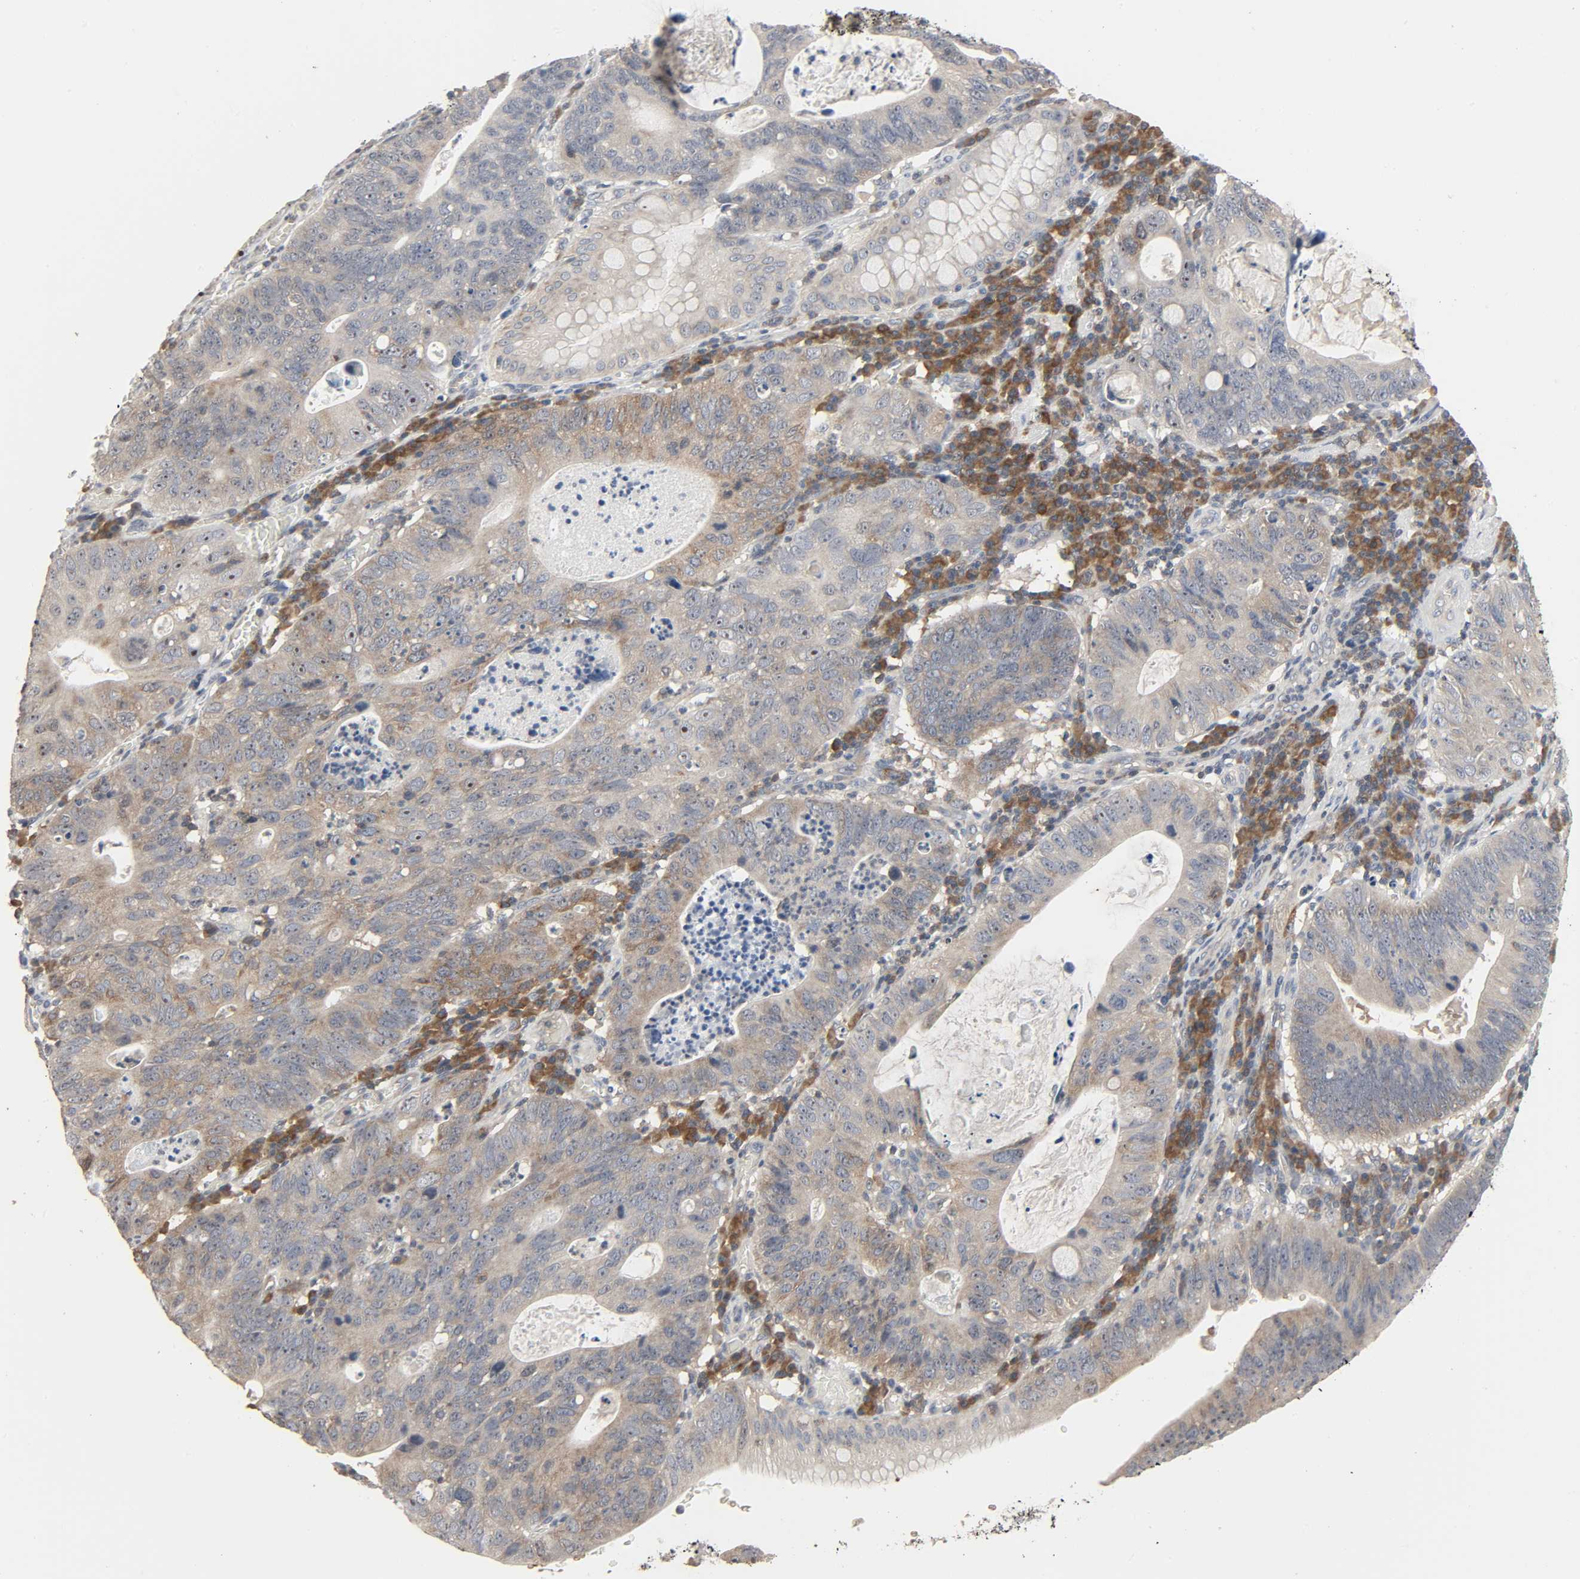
{"staining": {"intensity": "moderate", "quantity": ">75%", "location": "cytoplasmic/membranous,nuclear"}, "tissue": "stomach cancer", "cell_type": "Tumor cells", "image_type": "cancer", "snomed": [{"axis": "morphology", "description": "Adenocarcinoma, NOS"}, {"axis": "topography", "description": "Stomach"}], "caption": "Immunohistochemistry (IHC) (DAB) staining of human adenocarcinoma (stomach) exhibits moderate cytoplasmic/membranous and nuclear protein expression in approximately >75% of tumor cells.", "gene": "PLEKHA2", "patient": {"sex": "male", "age": 59}}